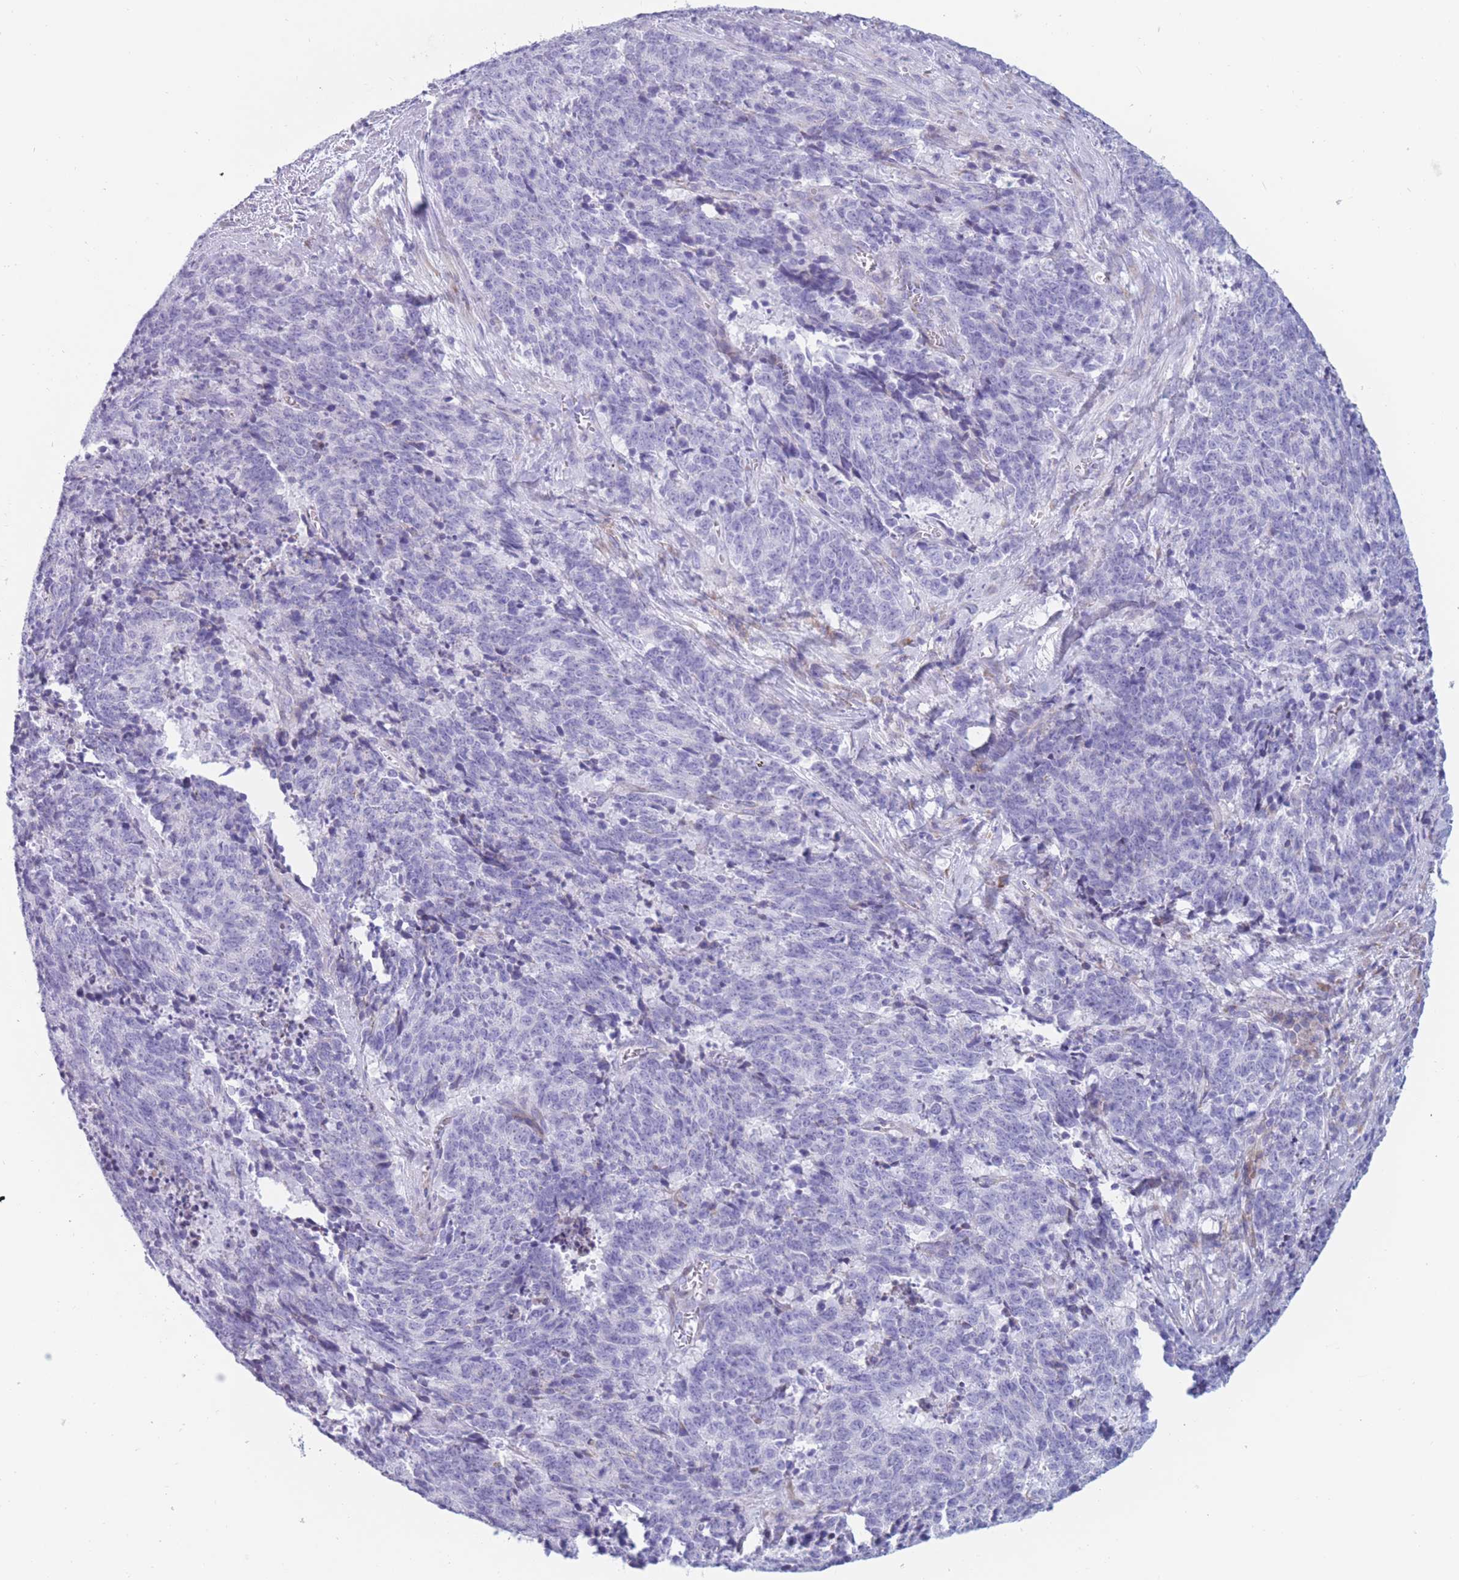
{"staining": {"intensity": "negative", "quantity": "none", "location": "none"}, "tissue": "cervical cancer", "cell_type": "Tumor cells", "image_type": "cancer", "snomed": [{"axis": "morphology", "description": "Squamous cell carcinoma, NOS"}, {"axis": "topography", "description": "Cervix"}], "caption": "There is no significant positivity in tumor cells of cervical squamous cell carcinoma. The staining is performed using DAB brown chromogen with nuclei counter-stained in using hematoxylin.", "gene": "COL27A1", "patient": {"sex": "female", "age": 29}}